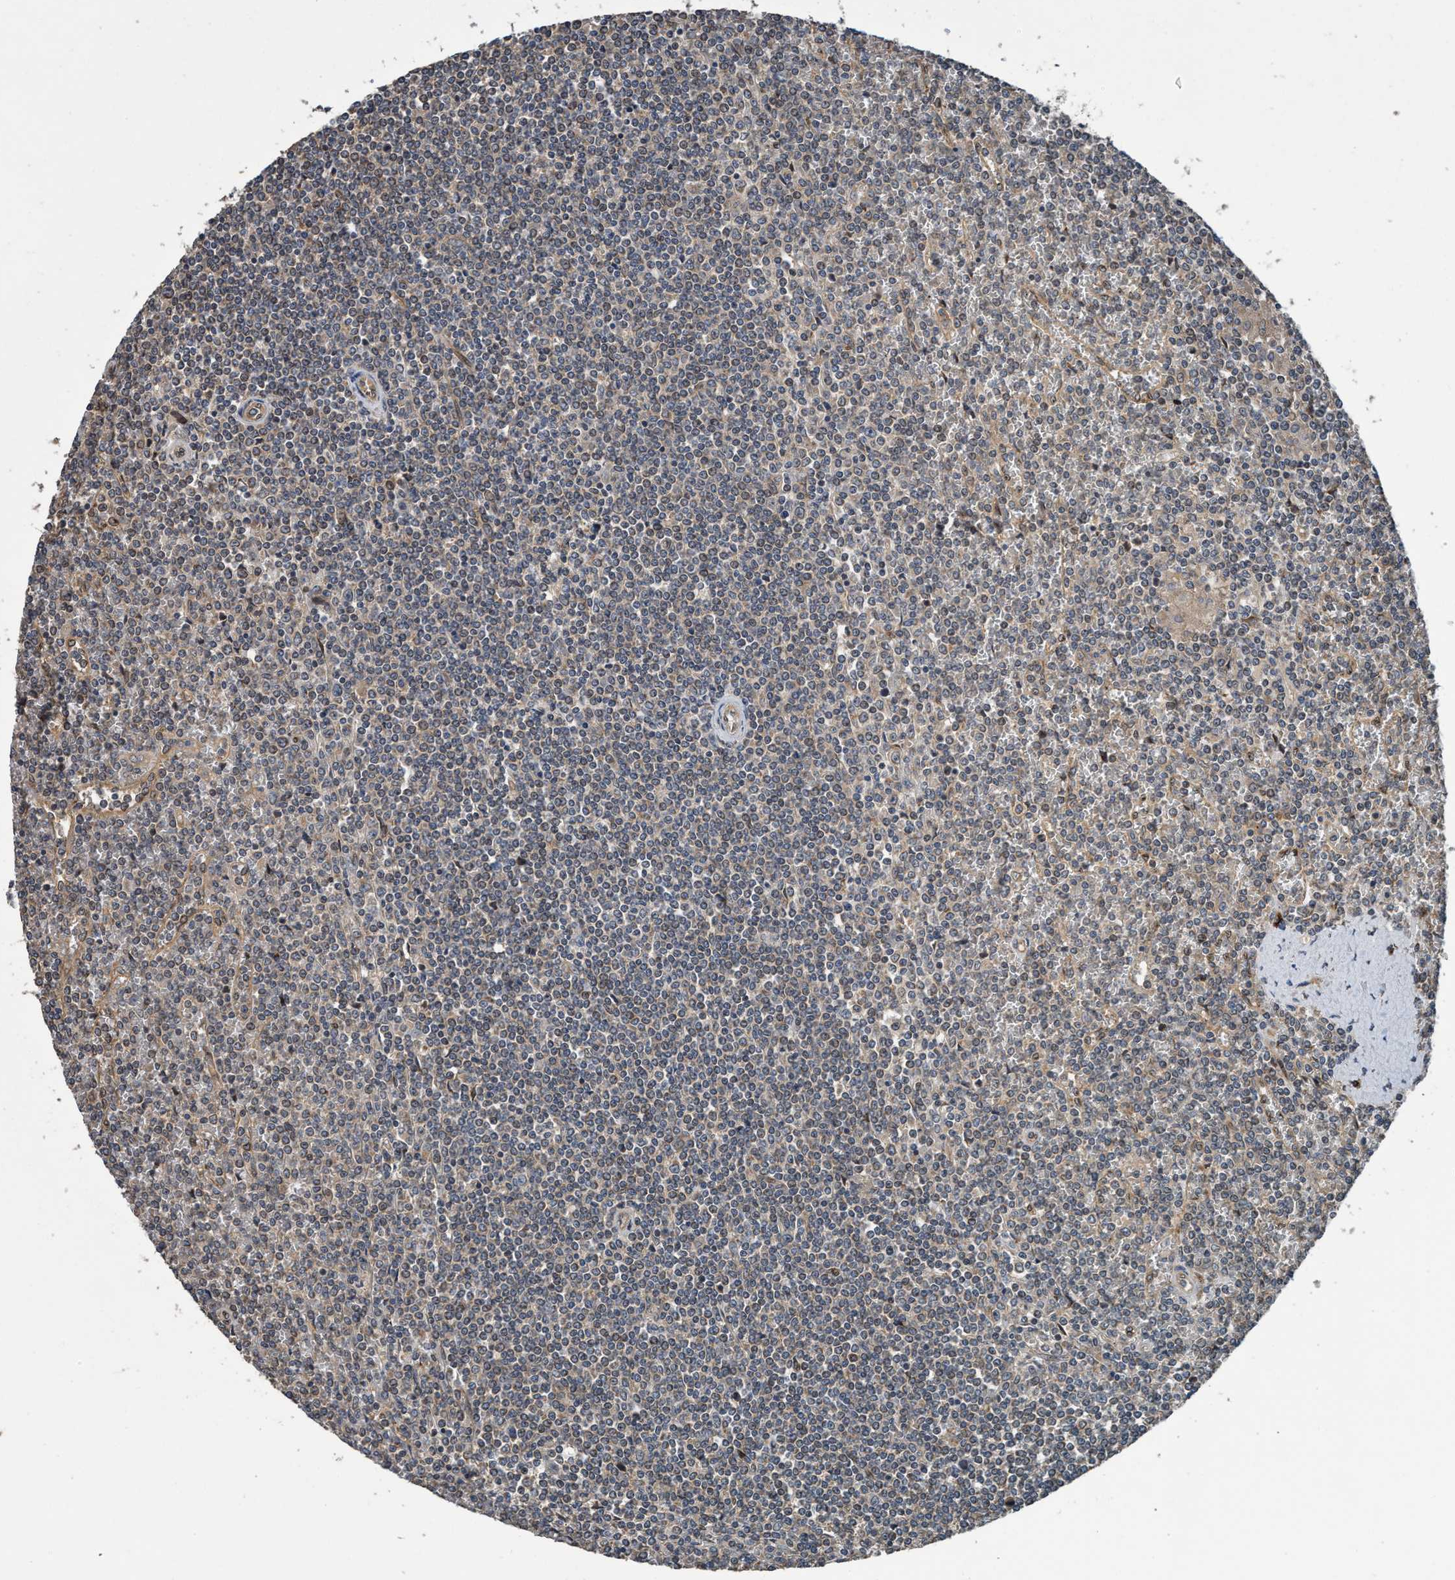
{"staining": {"intensity": "weak", "quantity": "25%-75%", "location": "cytoplasmic/membranous"}, "tissue": "lymphoma", "cell_type": "Tumor cells", "image_type": "cancer", "snomed": [{"axis": "morphology", "description": "Malignant lymphoma, non-Hodgkin's type, Low grade"}, {"axis": "topography", "description": "Spleen"}], "caption": "This image shows lymphoma stained with immunohistochemistry (IHC) to label a protein in brown. The cytoplasmic/membranous of tumor cells show weak positivity for the protein. Nuclei are counter-stained blue.", "gene": "MACC1", "patient": {"sex": "female", "age": 19}}